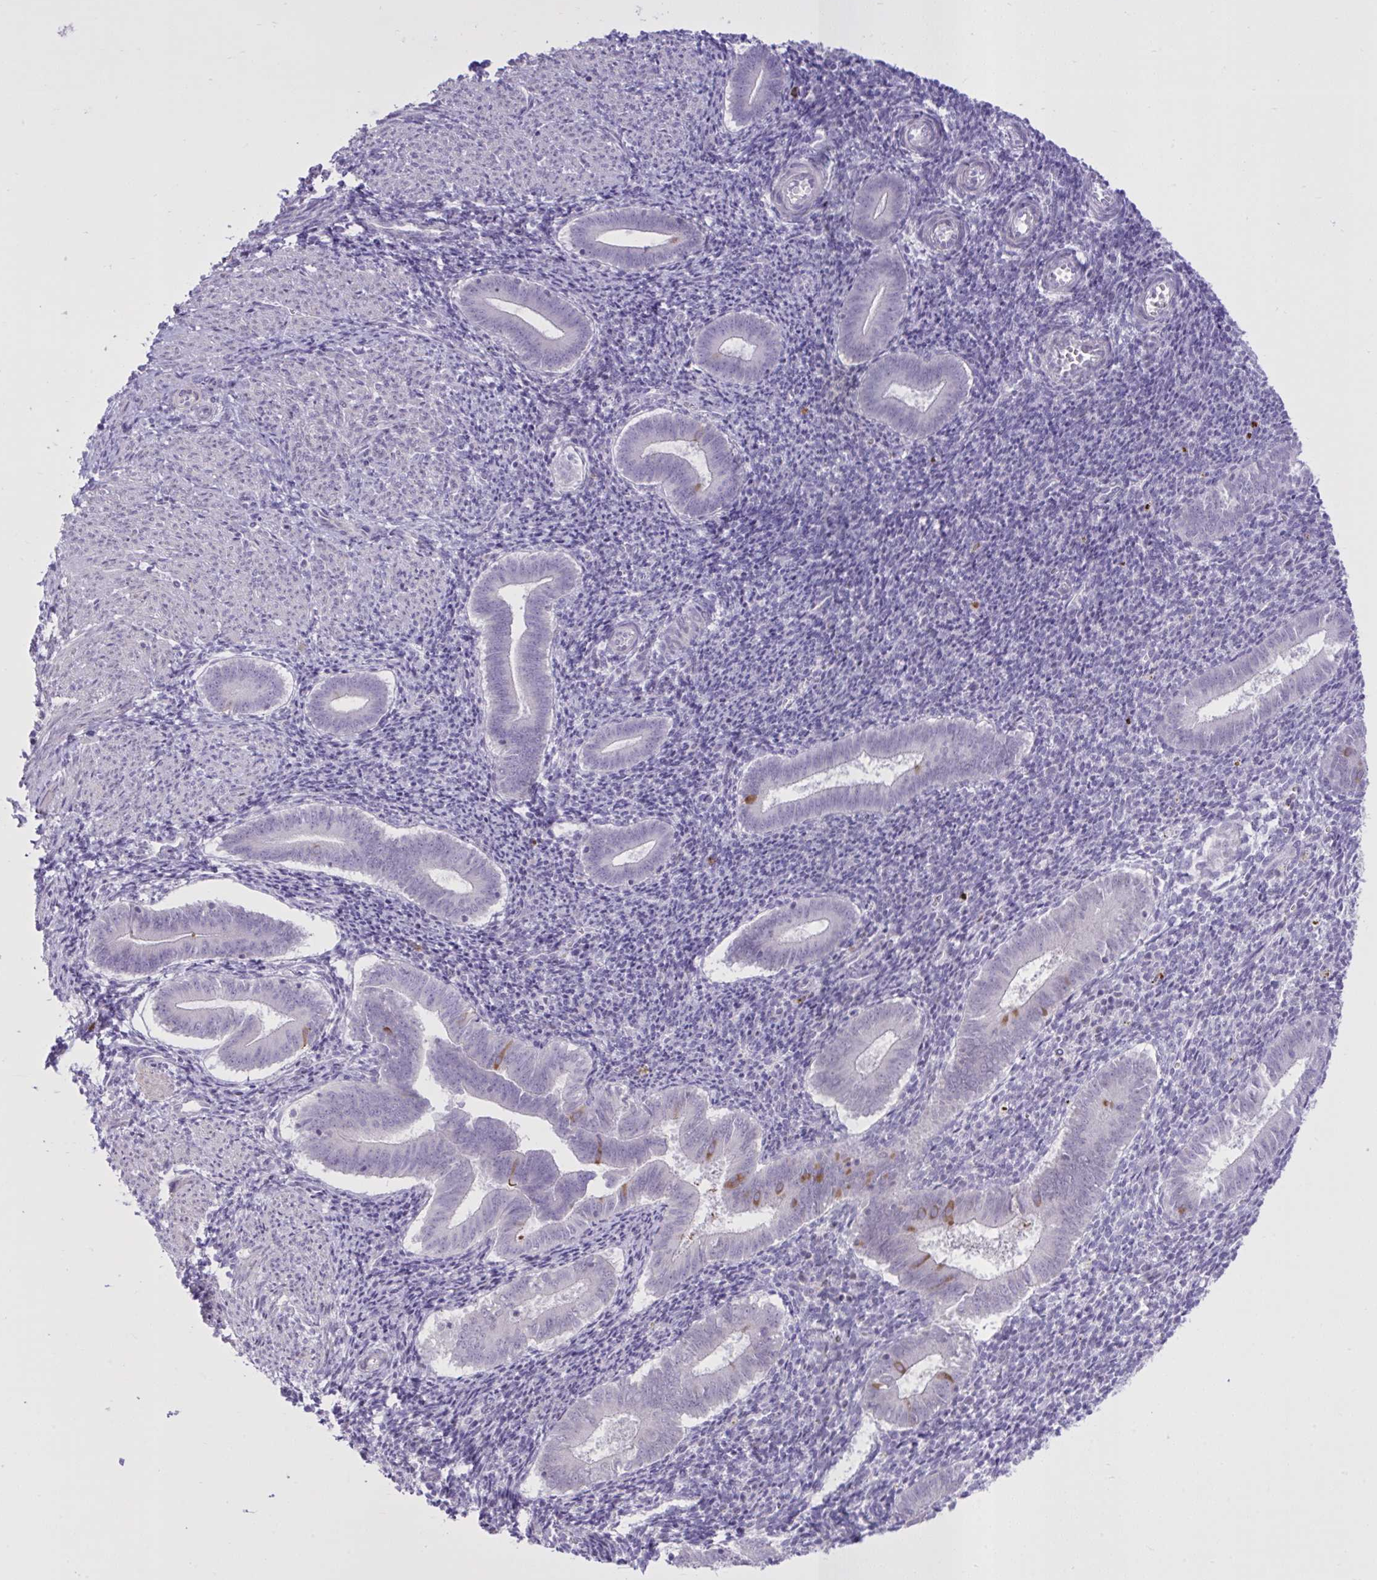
{"staining": {"intensity": "negative", "quantity": "none", "location": "none"}, "tissue": "endometrium", "cell_type": "Cells in endometrial stroma", "image_type": "normal", "snomed": [{"axis": "morphology", "description": "Normal tissue, NOS"}, {"axis": "topography", "description": "Endometrium"}], "caption": "This is an IHC micrograph of benign endometrium. There is no positivity in cells in endometrial stroma.", "gene": "SPAG1", "patient": {"sex": "female", "age": 25}}